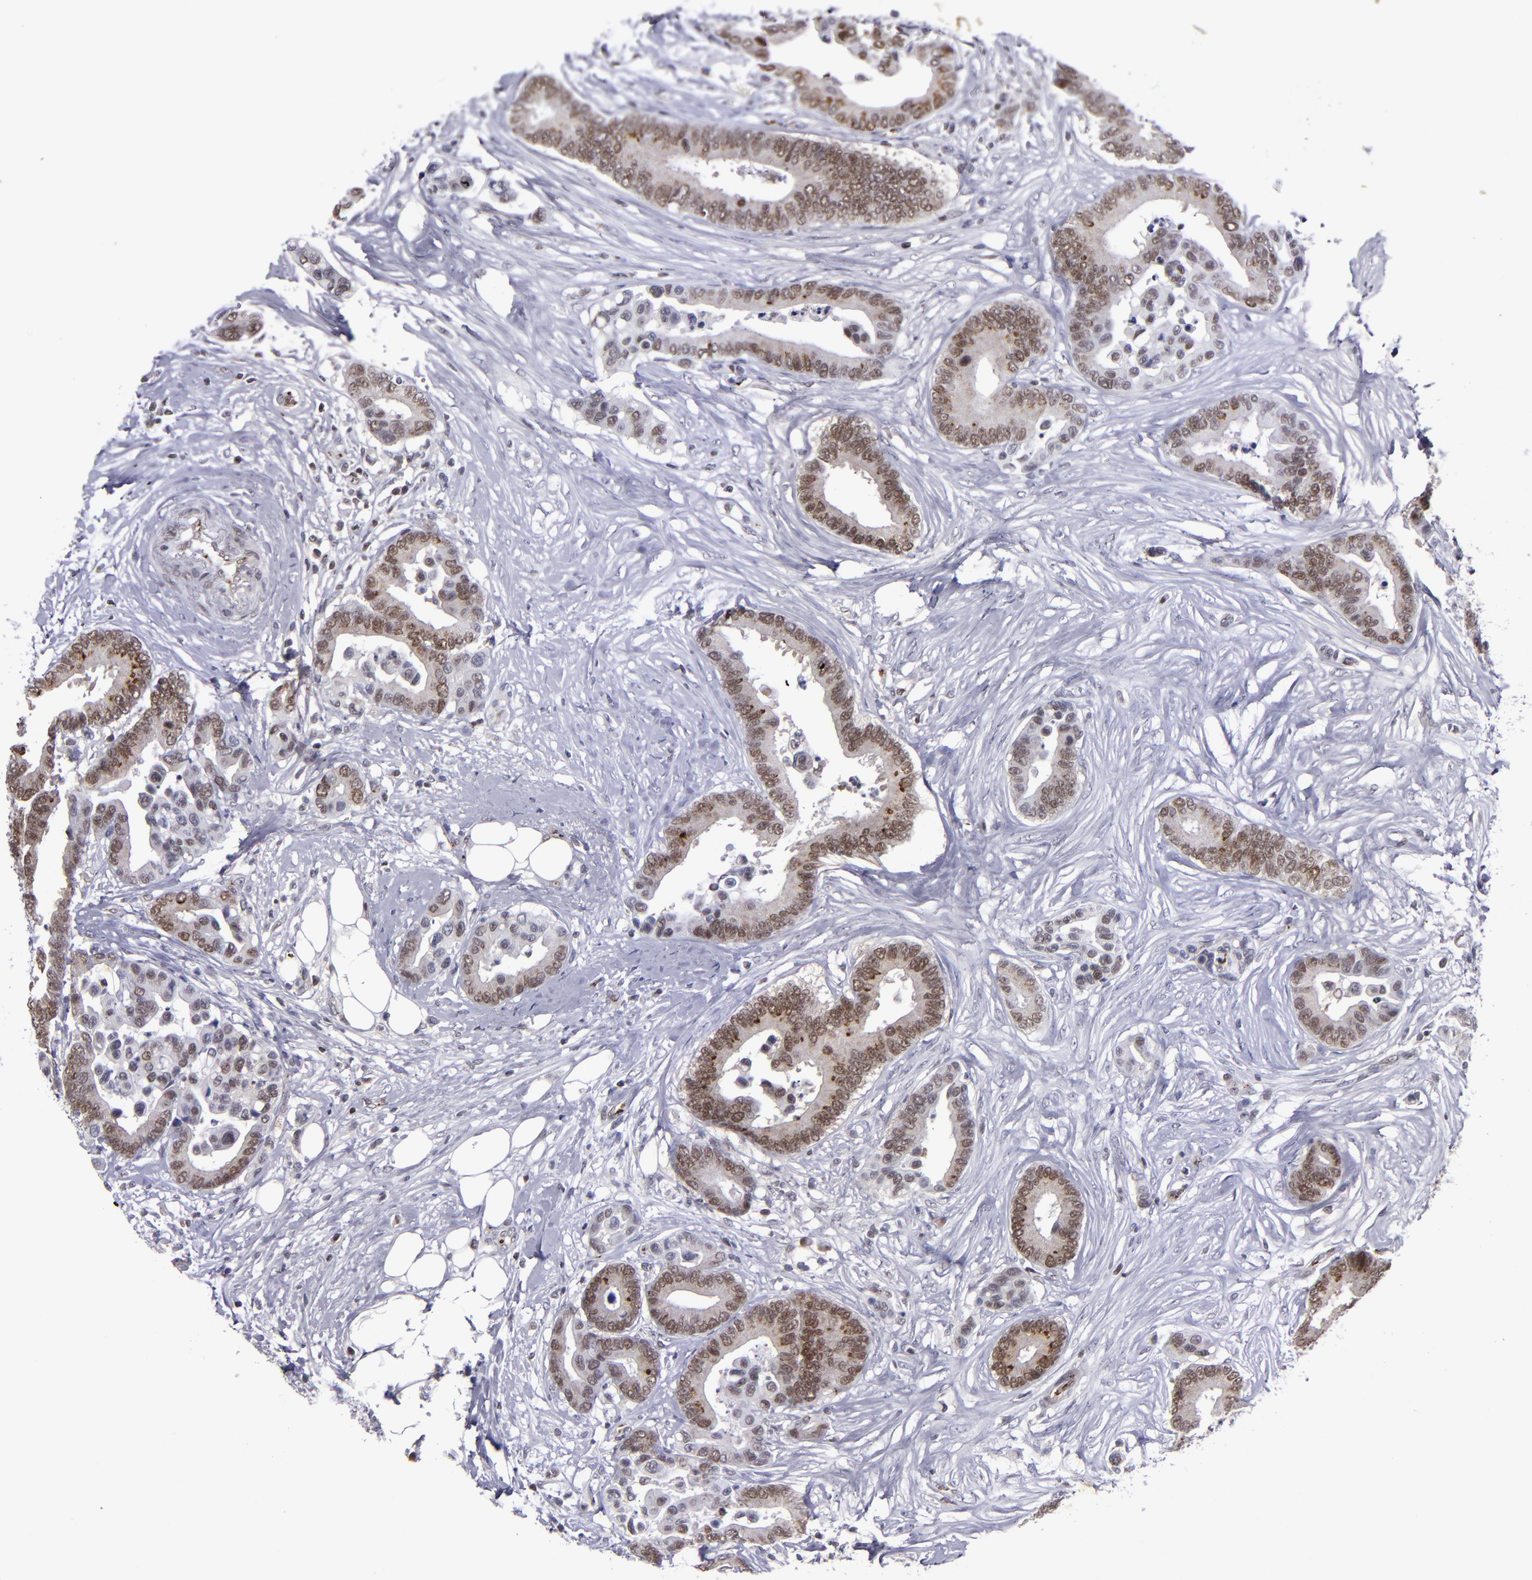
{"staining": {"intensity": "strong", "quantity": ">75%", "location": "nuclear"}, "tissue": "colorectal cancer", "cell_type": "Tumor cells", "image_type": "cancer", "snomed": [{"axis": "morphology", "description": "Adenocarcinoma, NOS"}, {"axis": "topography", "description": "Colon"}], "caption": "Immunohistochemistry of human colorectal cancer (adenocarcinoma) demonstrates high levels of strong nuclear positivity in about >75% of tumor cells.", "gene": "MGMT", "patient": {"sex": "male", "age": 82}}